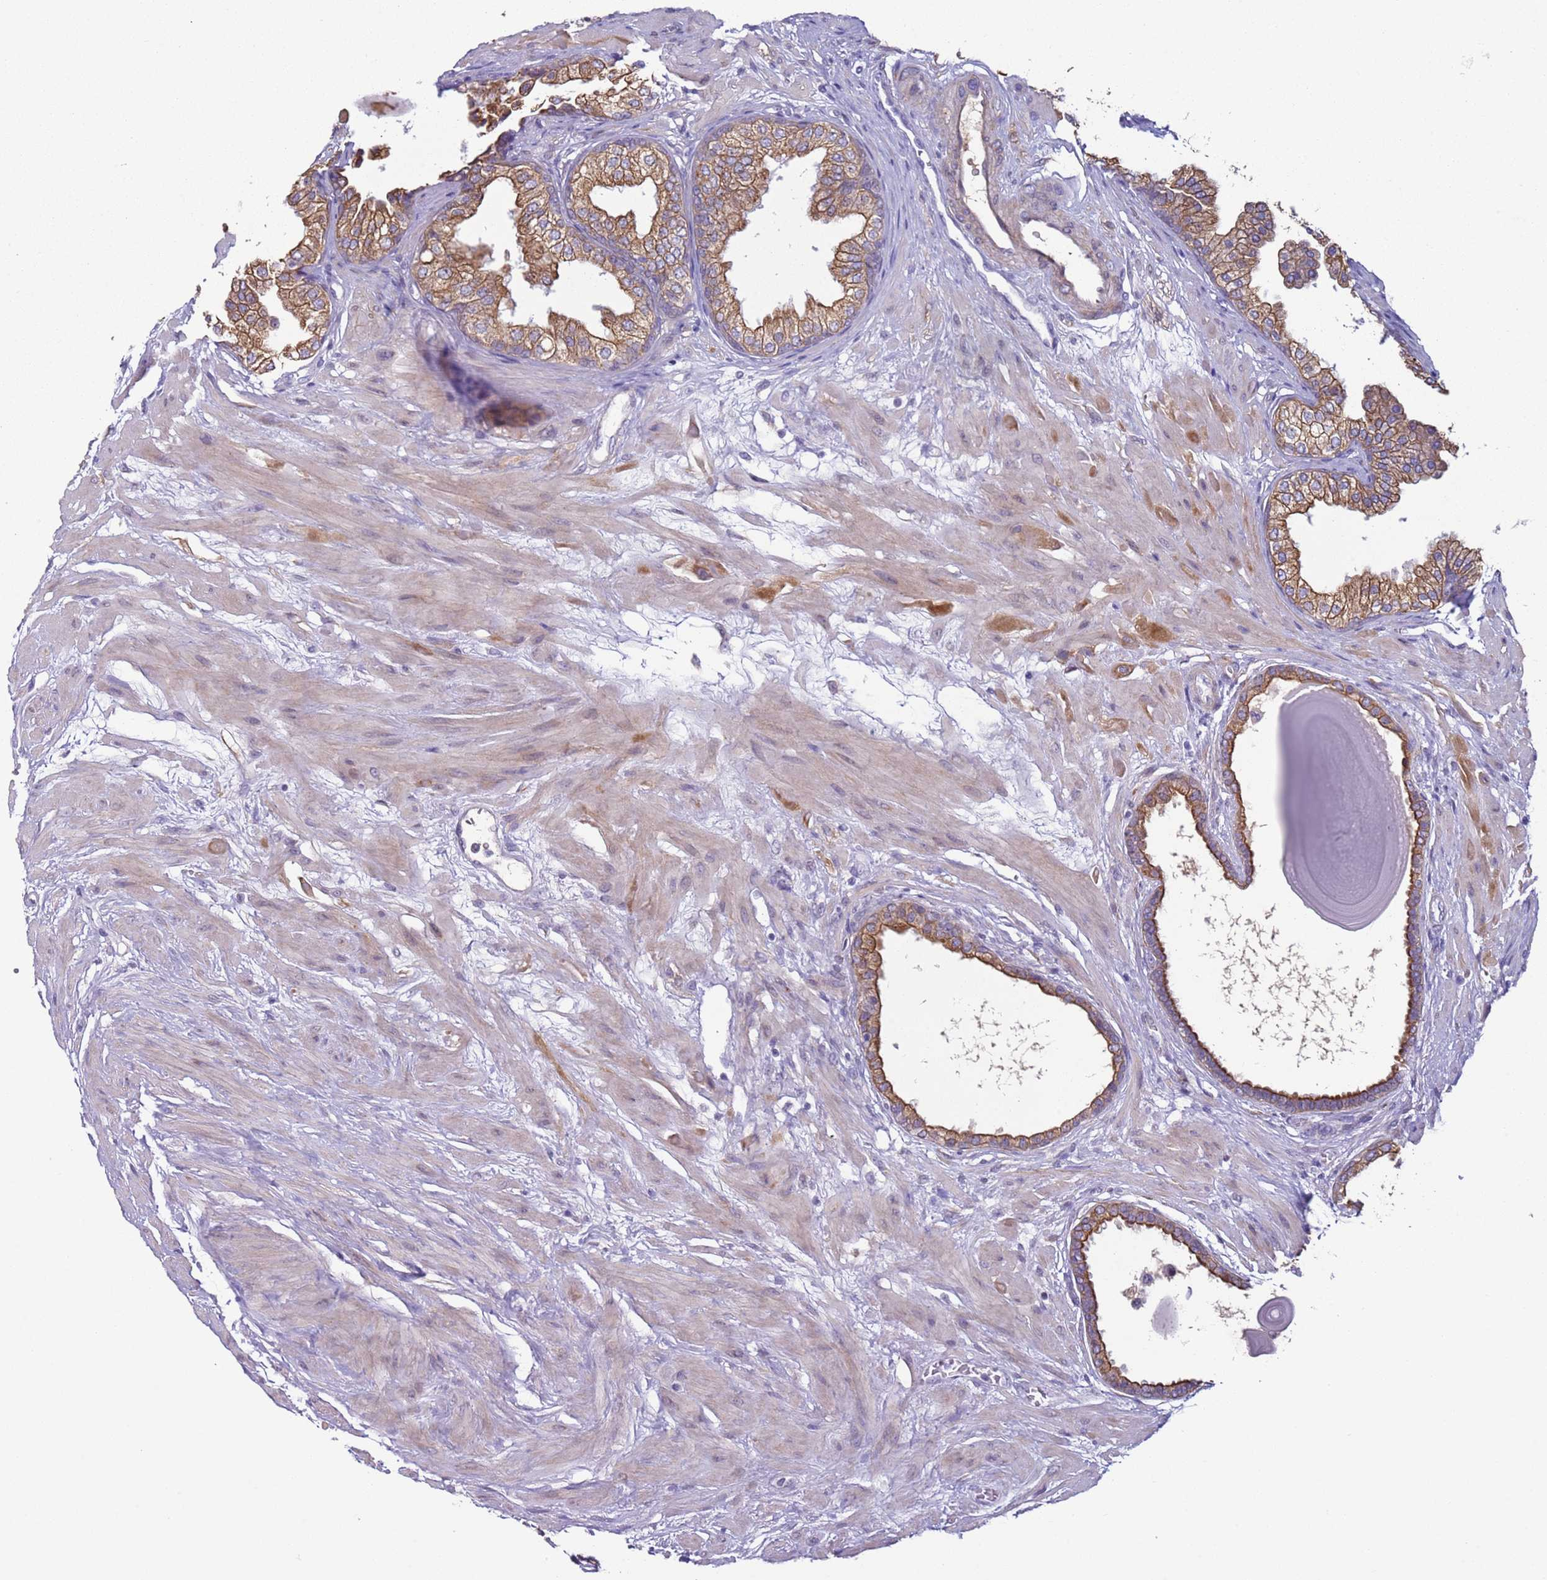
{"staining": {"intensity": "moderate", "quantity": ">75%", "location": "cytoplasmic/membranous"}, "tissue": "prostate", "cell_type": "Glandular cells", "image_type": "normal", "snomed": [{"axis": "morphology", "description": "Normal tissue, NOS"}, {"axis": "topography", "description": "Prostate"}], "caption": "Immunohistochemistry (IHC) histopathology image of benign prostate: prostate stained using IHC shows medium levels of moderate protein expression localized specifically in the cytoplasmic/membranous of glandular cells, appearing as a cytoplasmic/membranous brown color.", "gene": "NPAP1", "patient": {"sex": "male", "age": 48}}